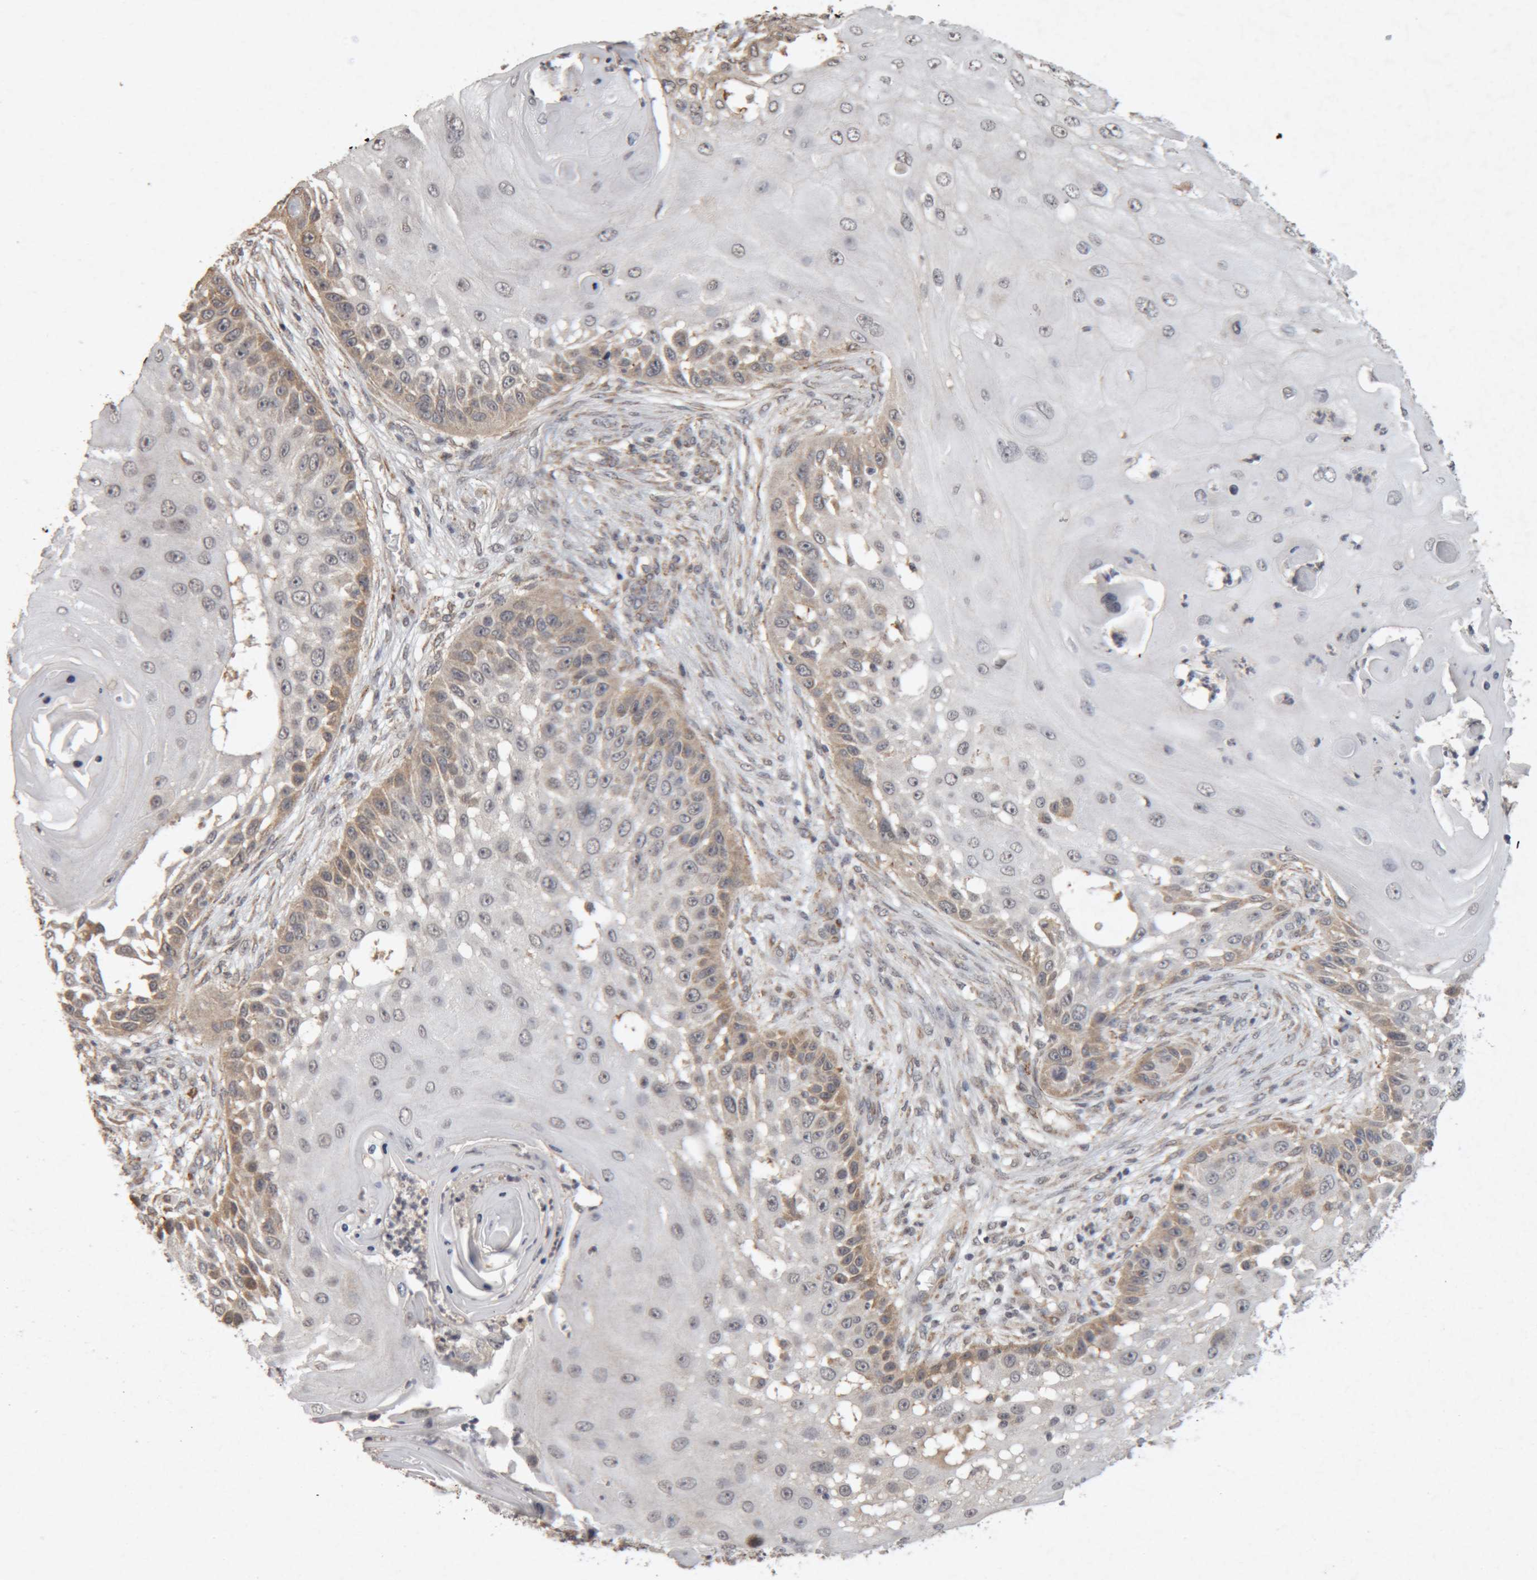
{"staining": {"intensity": "moderate", "quantity": "<25%", "location": "cytoplasmic/membranous"}, "tissue": "skin cancer", "cell_type": "Tumor cells", "image_type": "cancer", "snomed": [{"axis": "morphology", "description": "Squamous cell carcinoma, NOS"}, {"axis": "topography", "description": "Skin"}], "caption": "Protein positivity by immunohistochemistry (IHC) displays moderate cytoplasmic/membranous expression in approximately <25% of tumor cells in skin cancer (squamous cell carcinoma).", "gene": "MEP1A", "patient": {"sex": "female", "age": 44}}